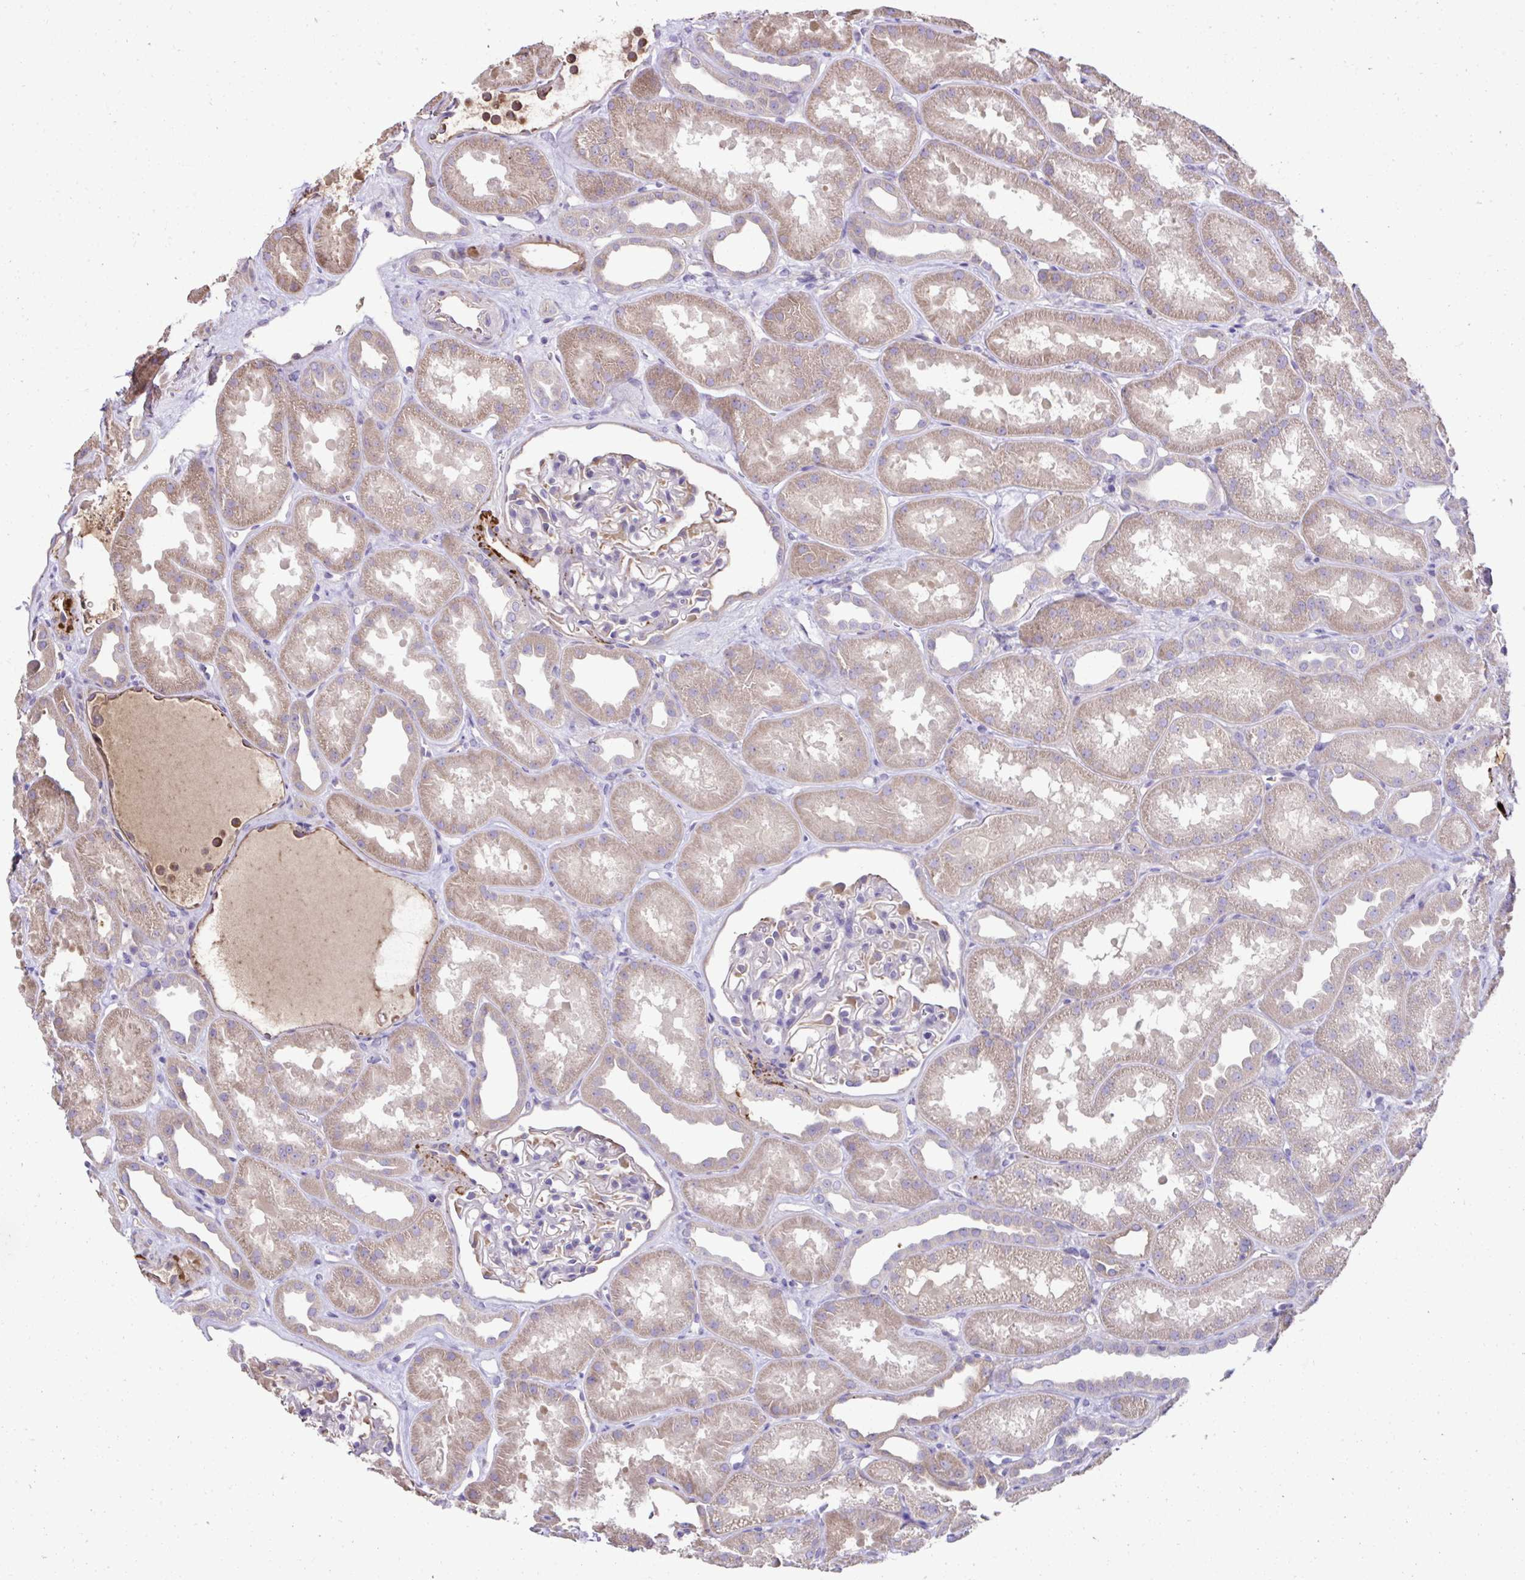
{"staining": {"intensity": "weak", "quantity": "<25%", "location": "cytoplasmic/membranous"}, "tissue": "kidney", "cell_type": "Cells in glomeruli", "image_type": "normal", "snomed": [{"axis": "morphology", "description": "Normal tissue, NOS"}, {"axis": "topography", "description": "Kidney"}], "caption": "Cells in glomeruli are negative for brown protein staining in unremarkable kidney. Brightfield microscopy of immunohistochemistry stained with DAB (3,3'-diaminobenzidine) (brown) and hematoxylin (blue), captured at high magnification.", "gene": "CCDC85C", "patient": {"sex": "male", "age": 61}}